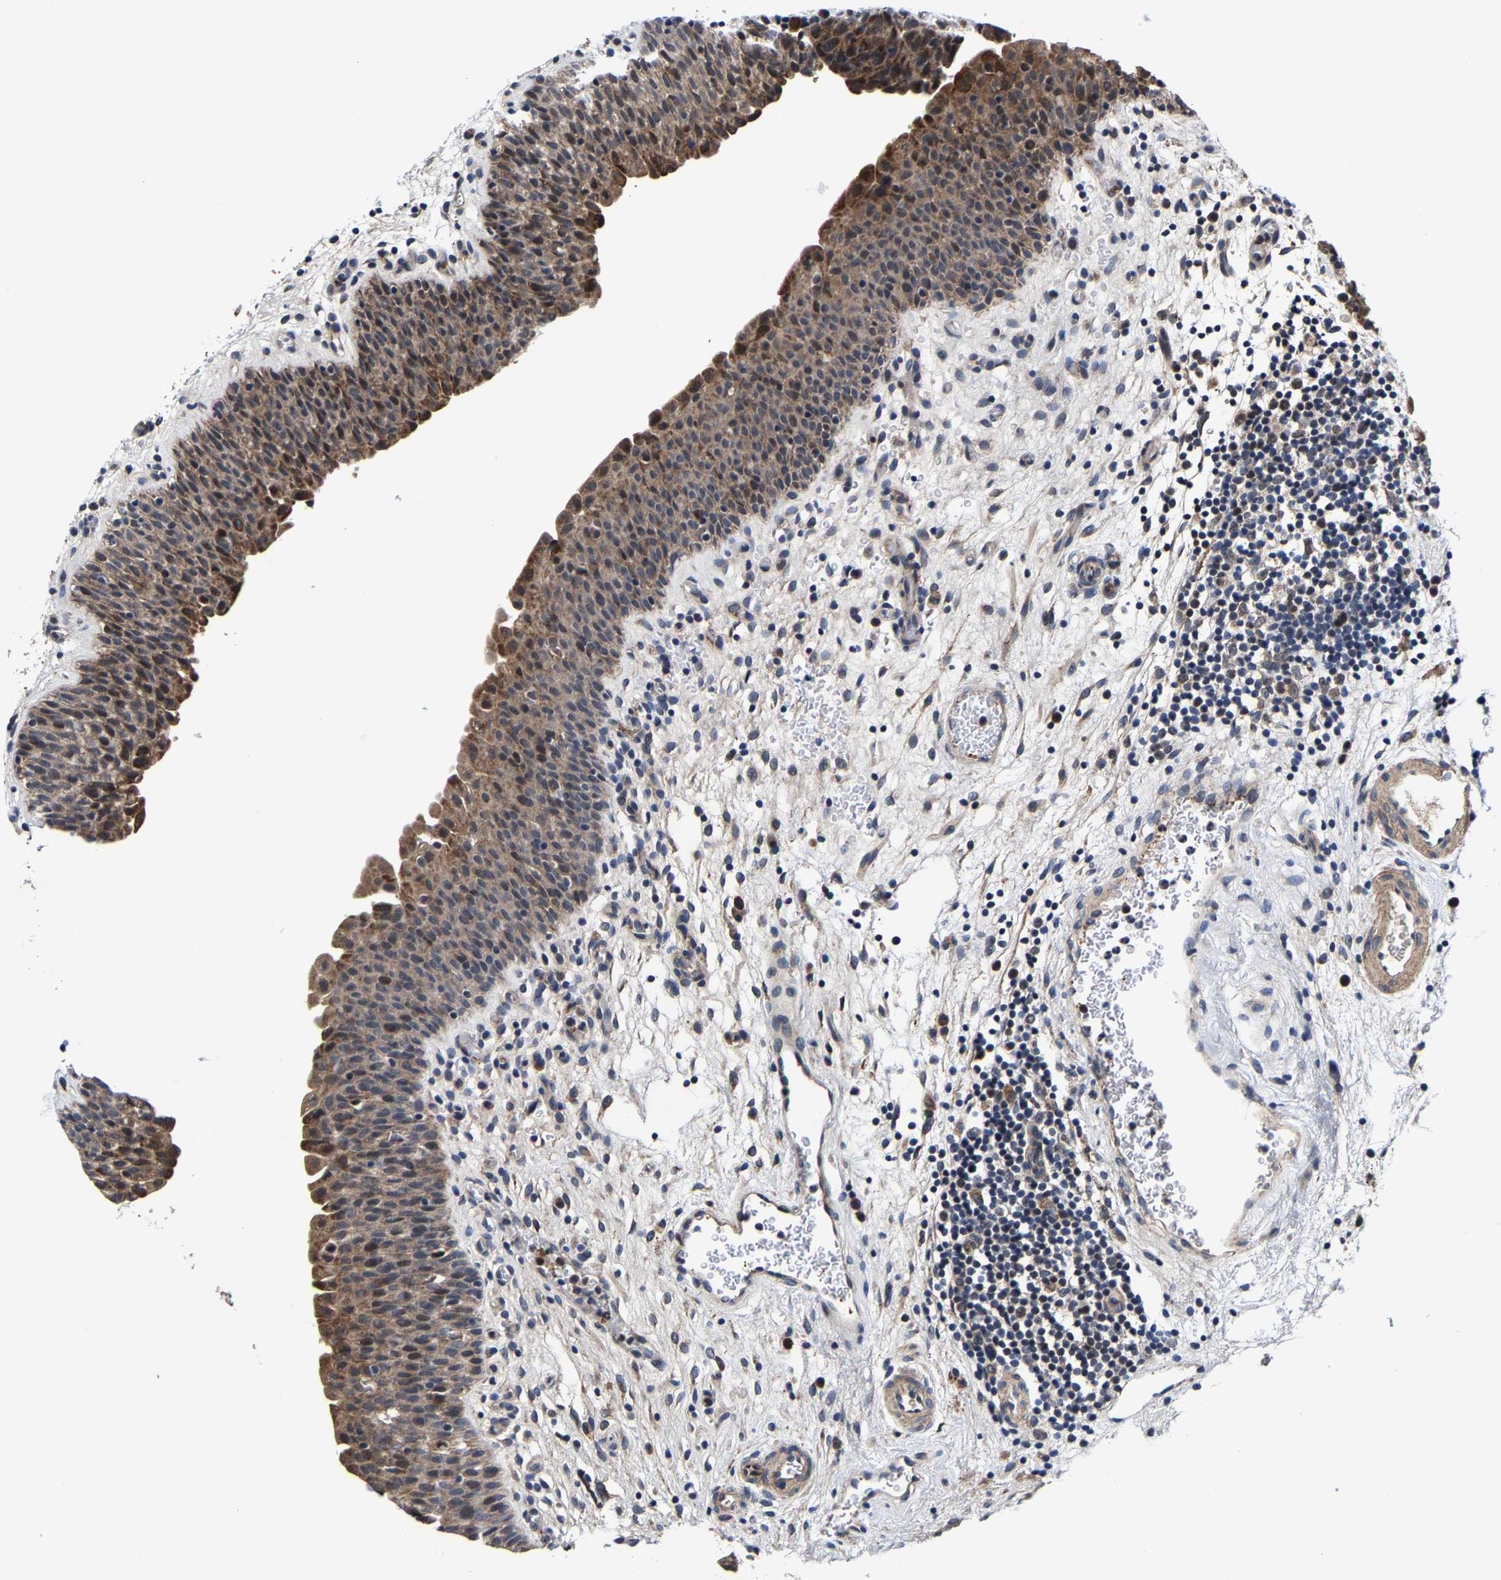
{"staining": {"intensity": "moderate", "quantity": ">75%", "location": "cytoplasmic/membranous"}, "tissue": "urinary bladder", "cell_type": "Urothelial cells", "image_type": "normal", "snomed": [{"axis": "morphology", "description": "Normal tissue, NOS"}, {"axis": "topography", "description": "Urinary bladder"}], "caption": "Urinary bladder stained with immunohistochemistry exhibits moderate cytoplasmic/membranous staining in about >75% of urothelial cells. (Stains: DAB in brown, nuclei in blue, Microscopy: brightfield microscopy at high magnification).", "gene": "SLC12A2", "patient": {"sex": "male", "age": 37}}